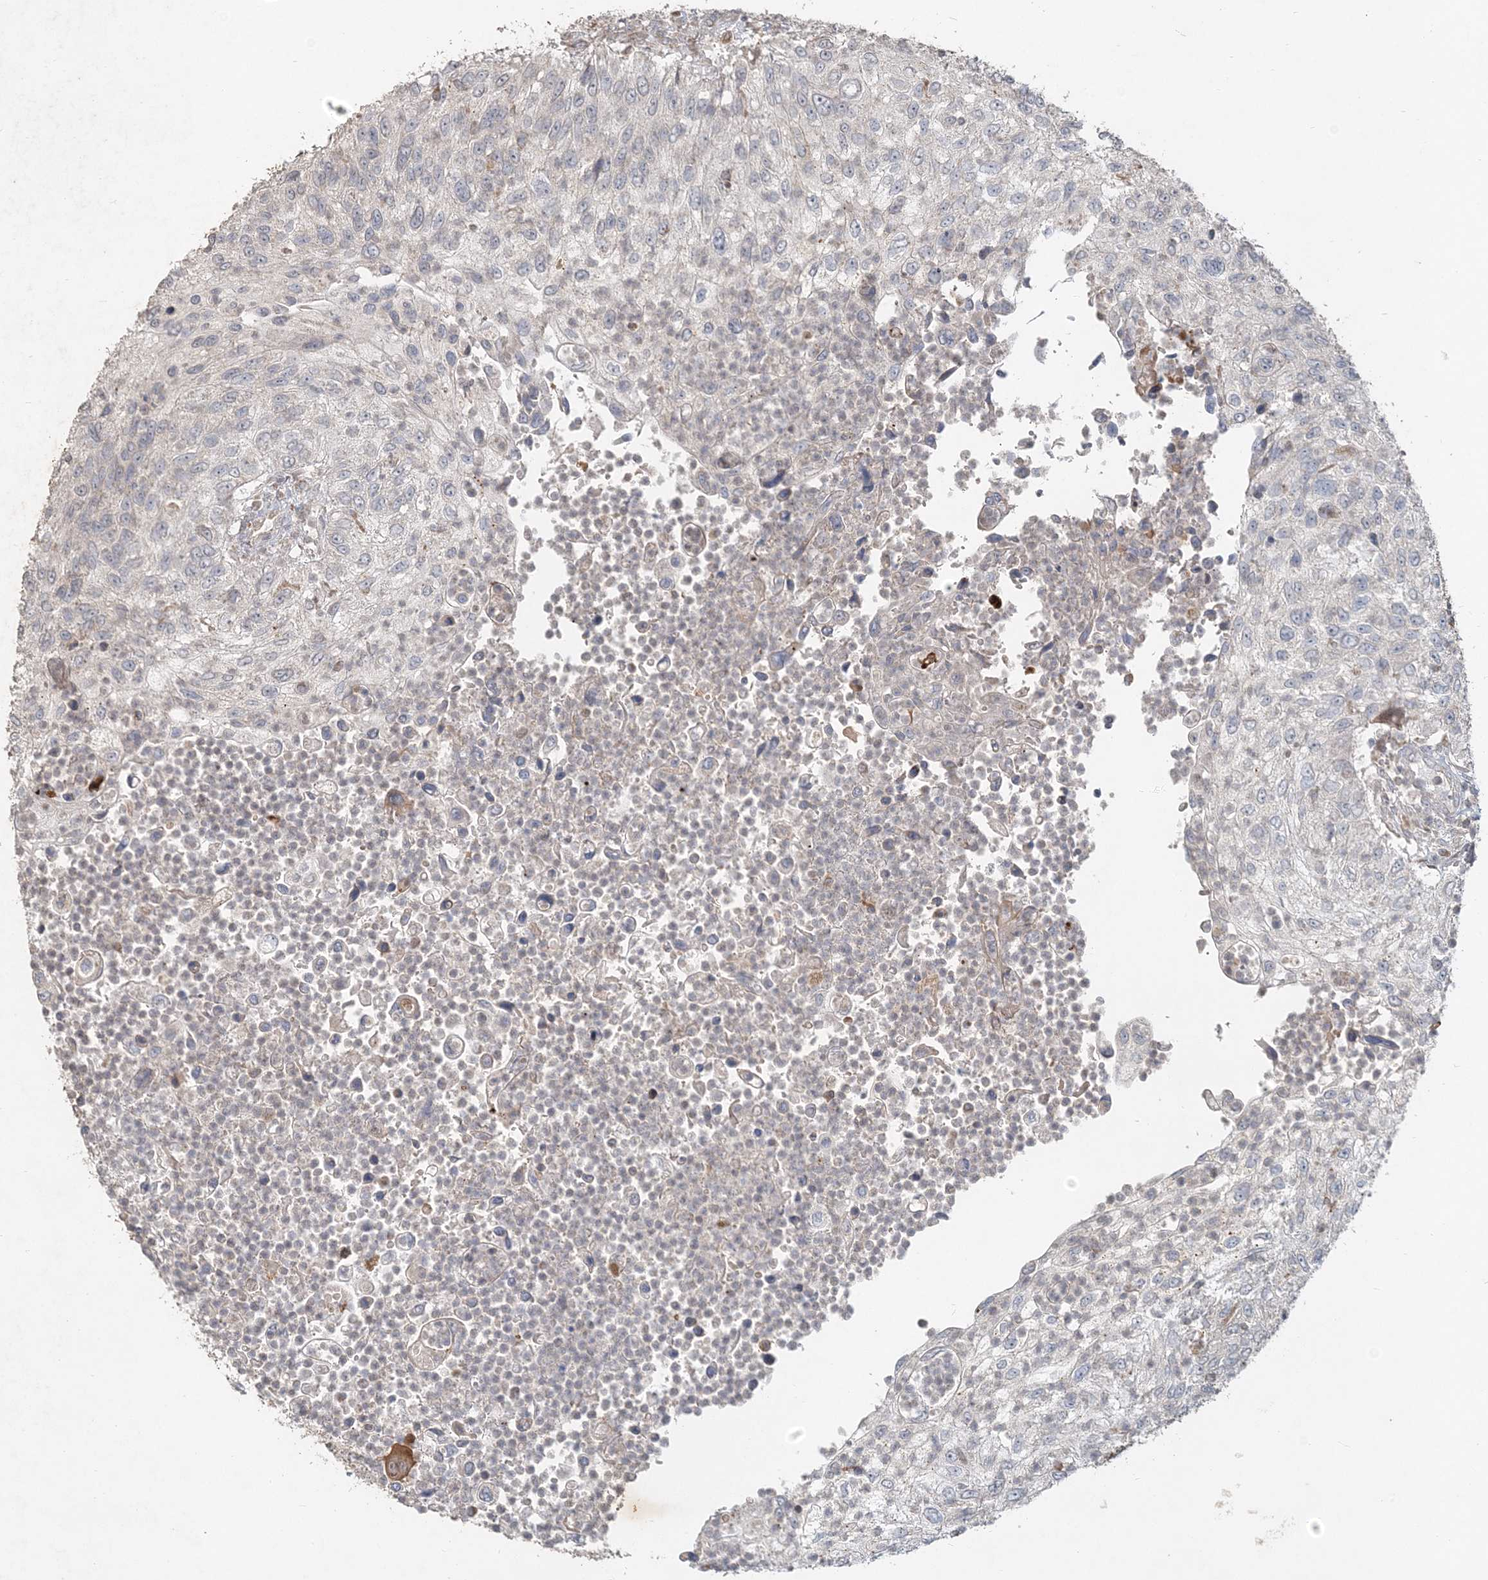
{"staining": {"intensity": "negative", "quantity": "none", "location": "none"}, "tissue": "urothelial cancer", "cell_type": "Tumor cells", "image_type": "cancer", "snomed": [{"axis": "morphology", "description": "Urothelial carcinoma, High grade"}, {"axis": "topography", "description": "Urinary bladder"}], "caption": "High magnification brightfield microscopy of urothelial cancer stained with DAB (3,3'-diaminobenzidine) (brown) and counterstained with hematoxylin (blue): tumor cells show no significant staining. Nuclei are stained in blue.", "gene": "RAB14", "patient": {"sex": "female", "age": 60}}